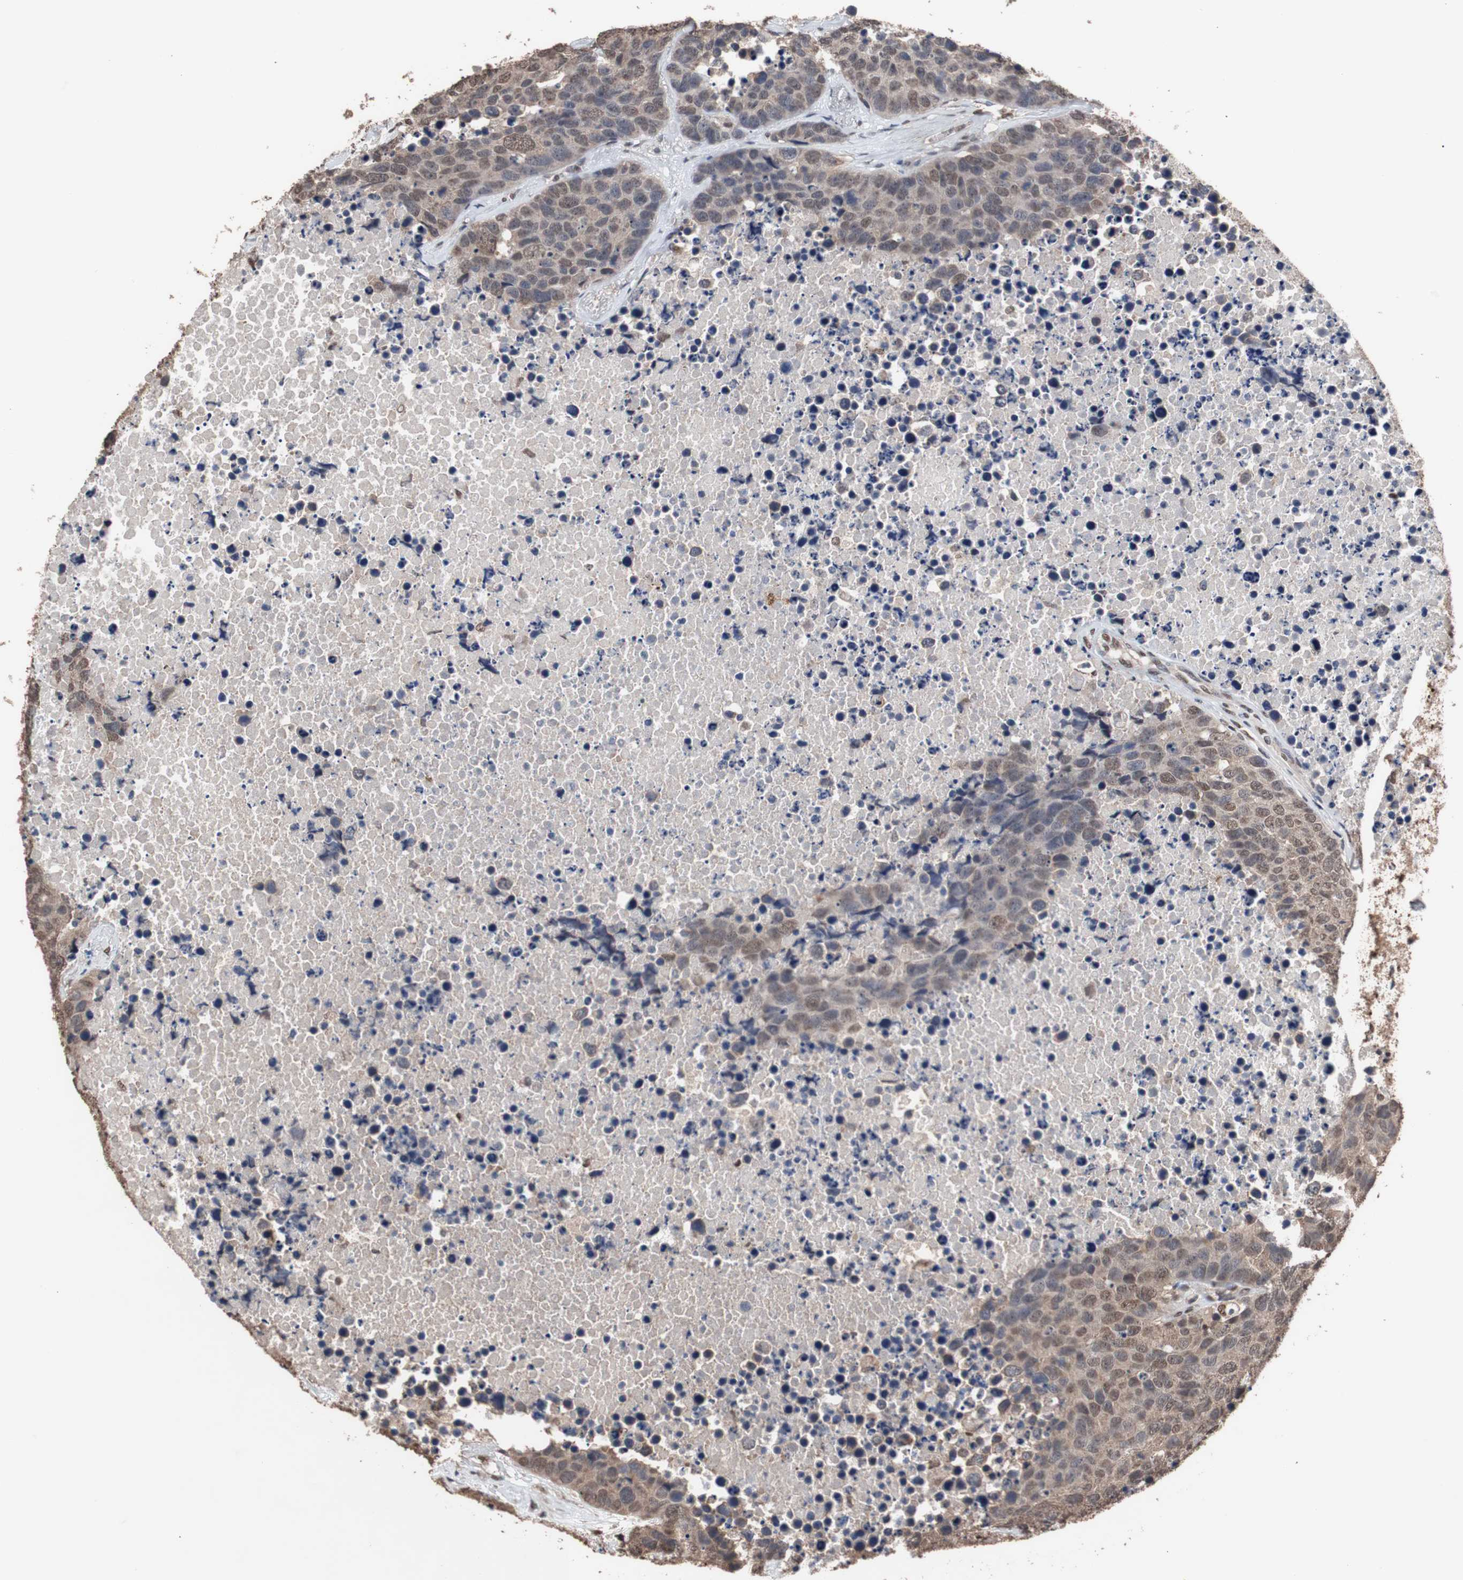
{"staining": {"intensity": "weak", "quantity": "25%-75%", "location": "cytoplasmic/membranous,nuclear"}, "tissue": "carcinoid", "cell_type": "Tumor cells", "image_type": "cancer", "snomed": [{"axis": "morphology", "description": "Carcinoid, malignant, NOS"}, {"axis": "topography", "description": "Lung"}], "caption": "There is low levels of weak cytoplasmic/membranous and nuclear staining in tumor cells of carcinoid, as demonstrated by immunohistochemical staining (brown color).", "gene": "MED27", "patient": {"sex": "male", "age": 60}}